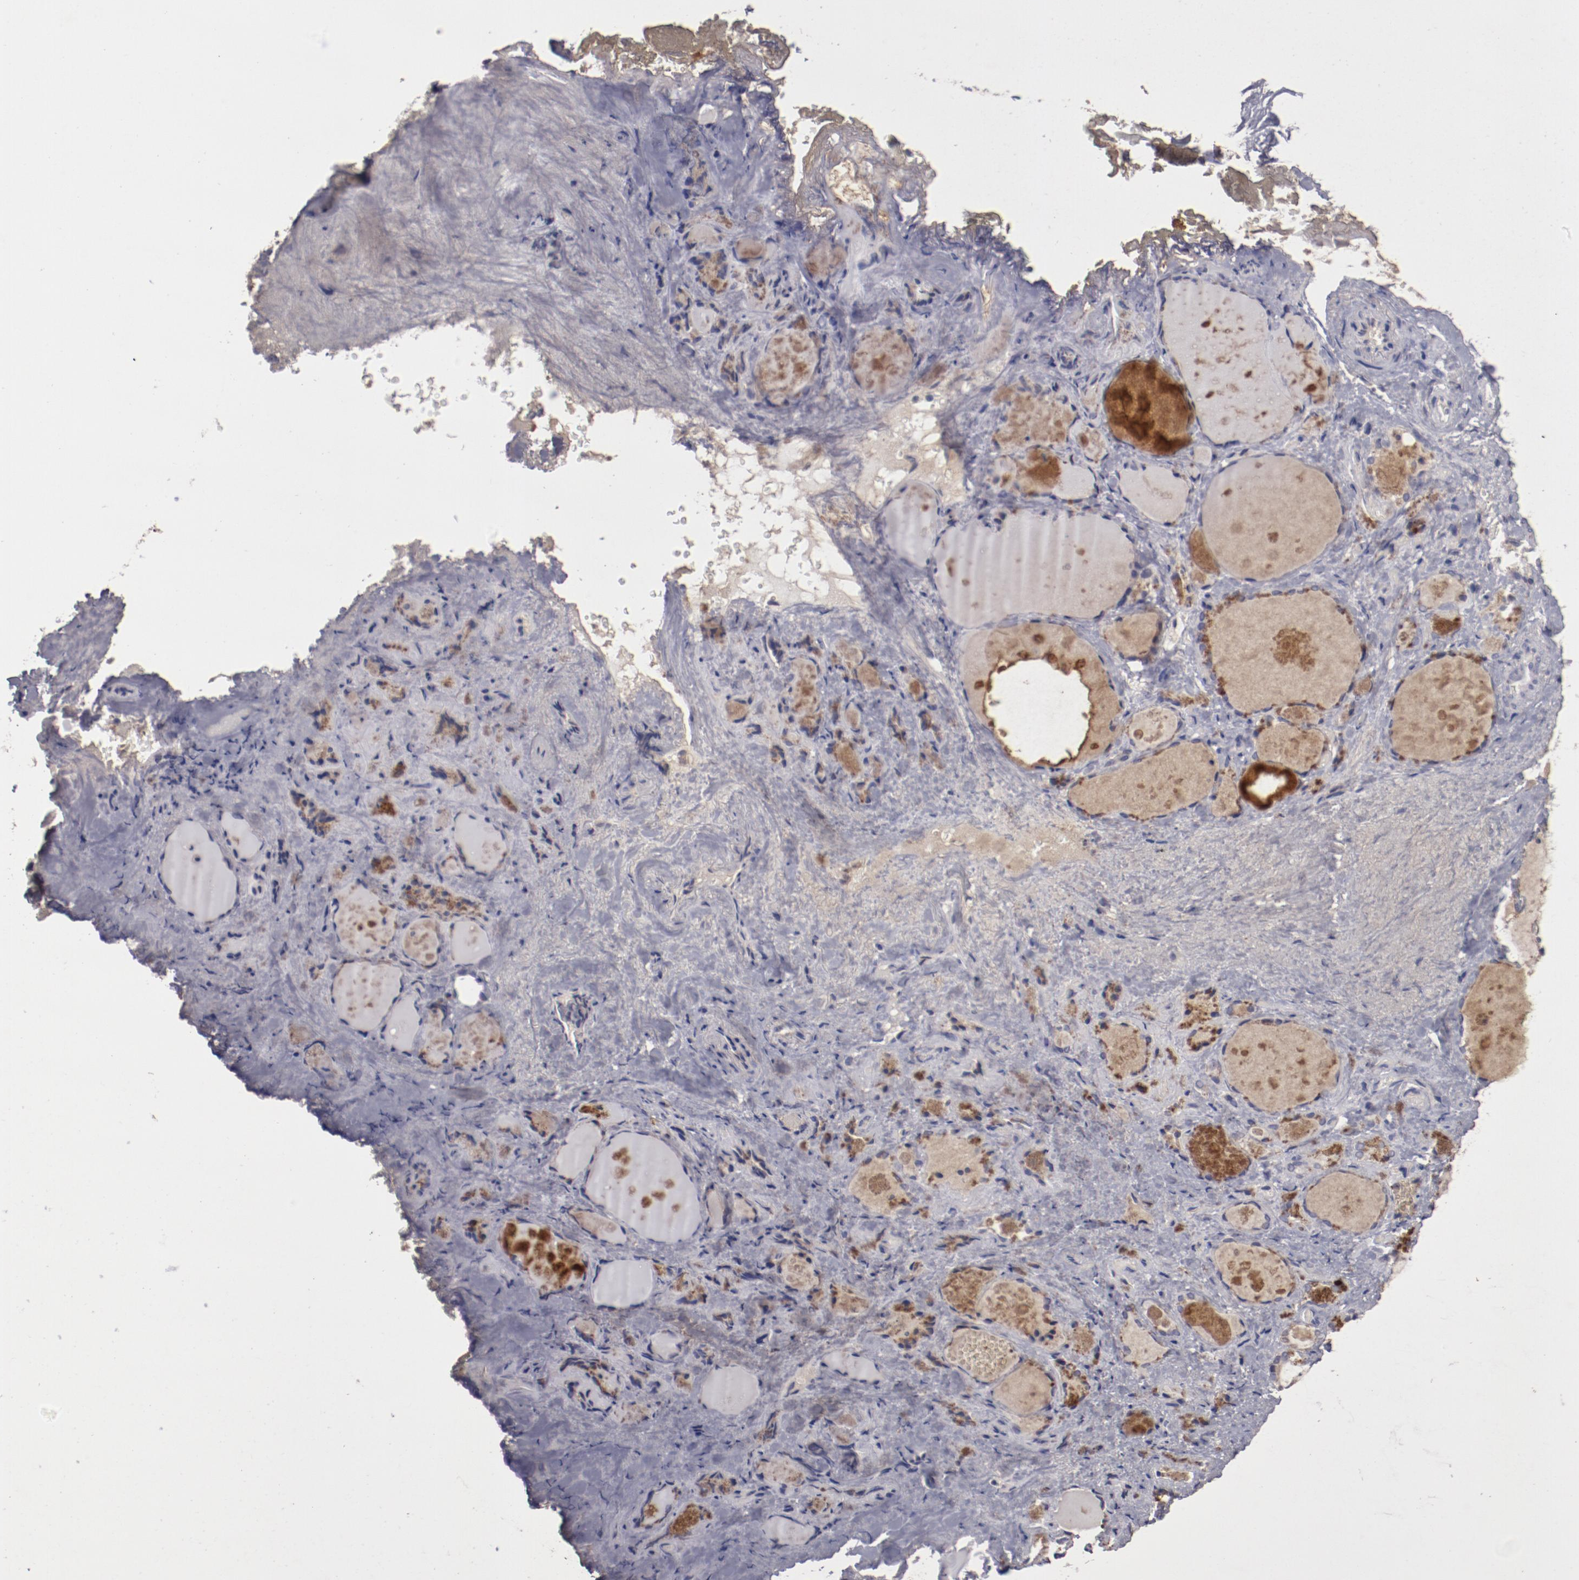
{"staining": {"intensity": "moderate", "quantity": "25%-75%", "location": "cytoplasmic/membranous"}, "tissue": "thyroid gland", "cell_type": "Glandular cells", "image_type": "normal", "snomed": [{"axis": "morphology", "description": "Normal tissue, NOS"}, {"axis": "topography", "description": "Thyroid gland"}], "caption": "High-power microscopy captured an IHC micrograph of benign thyroid gland, revealing moderate cytoplasmic/membranous positivity in about 25%-75% of glandular cells. (brown staining indicates protein expression, while blue staining denotes nuclei).", "gene": "CP", "patient": {"sex": "female", "age": 75}}